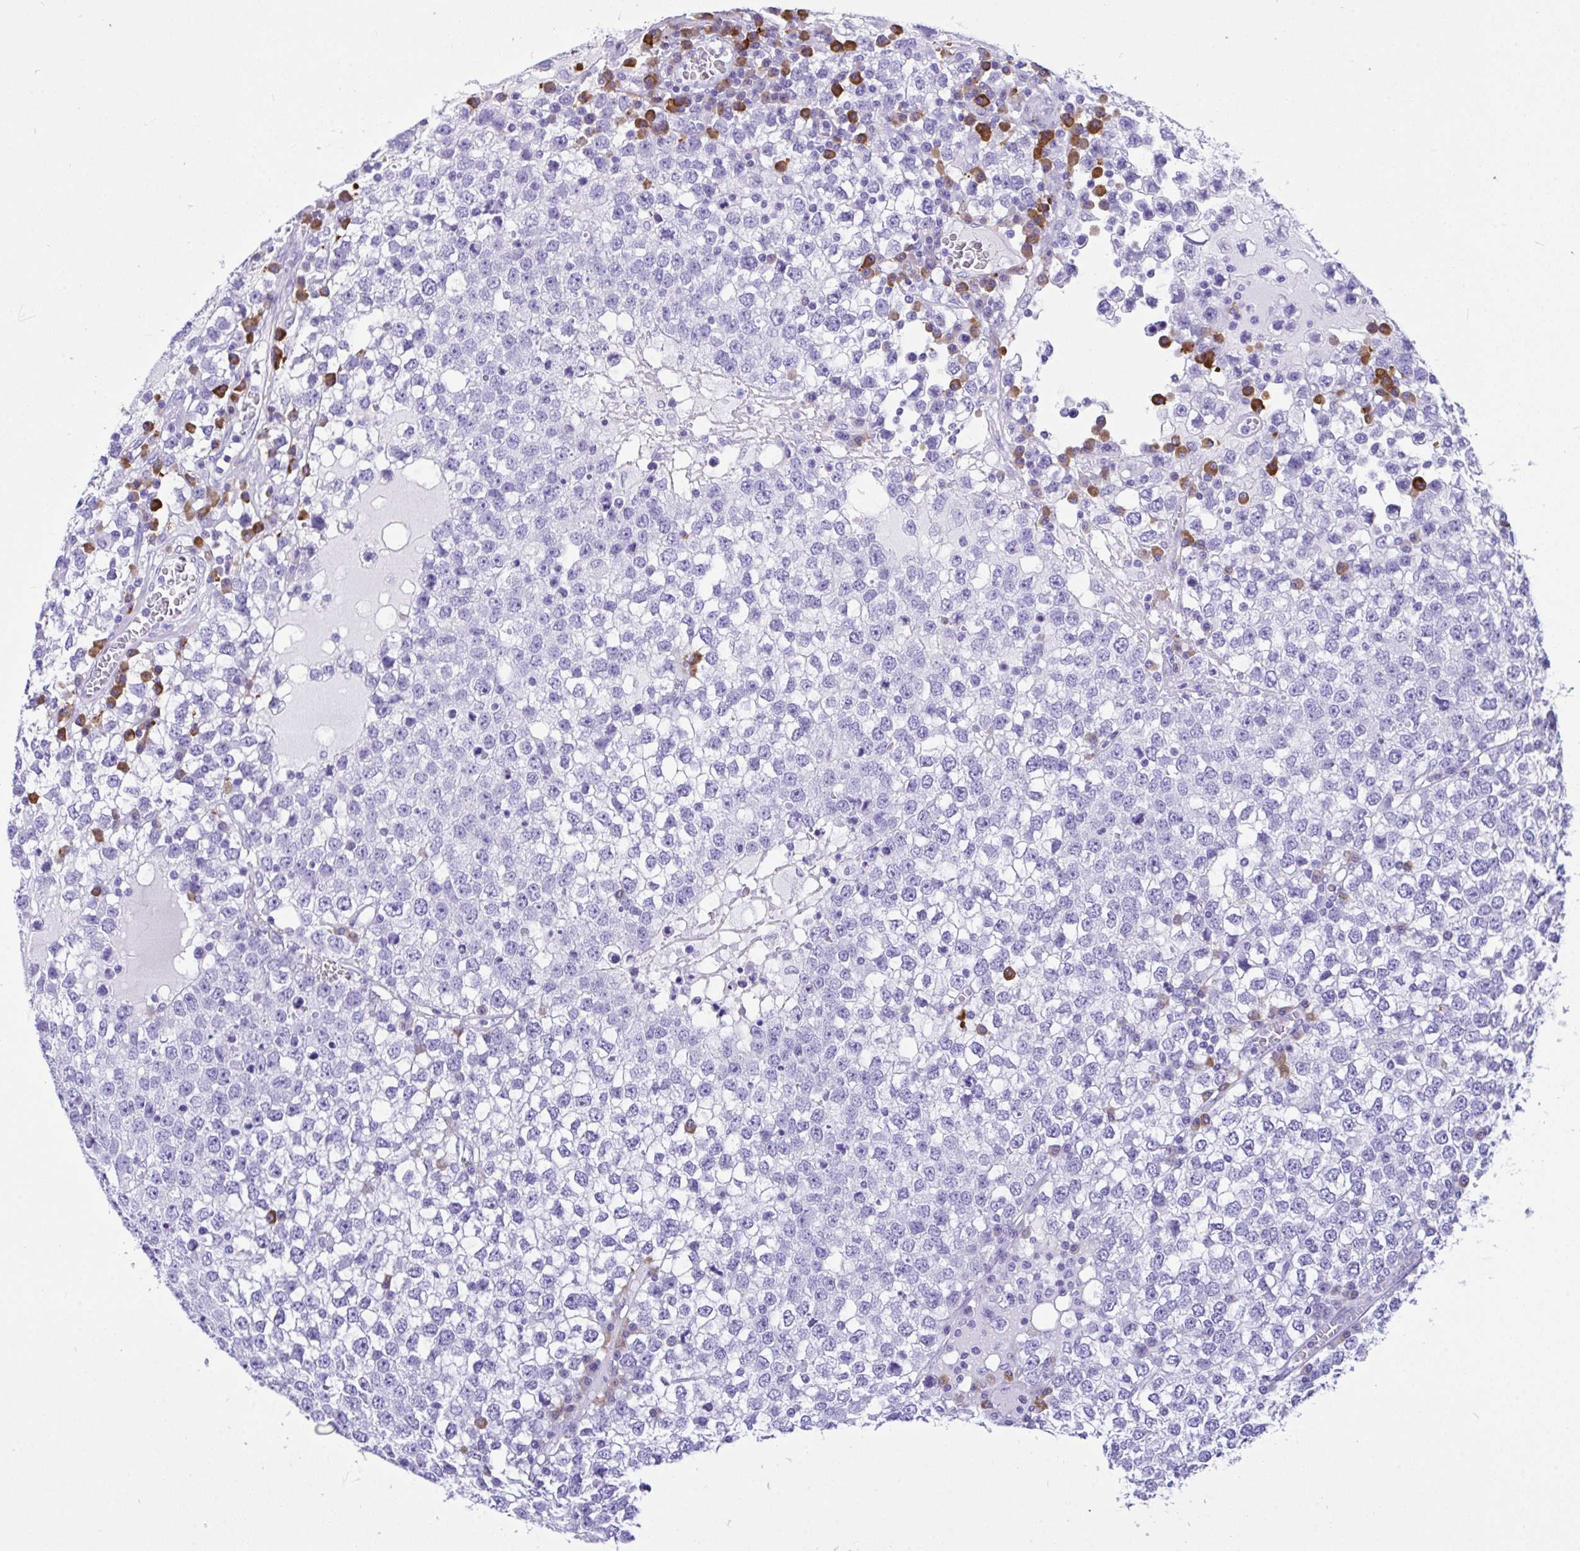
{"staining": {"intensity": "negative", "quantity": "none", "location": "none"}, "tissue": "testis cancer", "cell_type": "Tumor cells", "image_type": "cancer", "snomed": [{"axis": "morphology", "description": "Seminoma, NOS"}, {"axis": "topography", "description": "Testis"}], "caption": "An immunohistochemistry photomicrograph of testis seminoma is shown. There is no staining in tumor cells of testis seminoma.", "gene": "BEST4", "patient": {"sex": "male", "age": 65}}